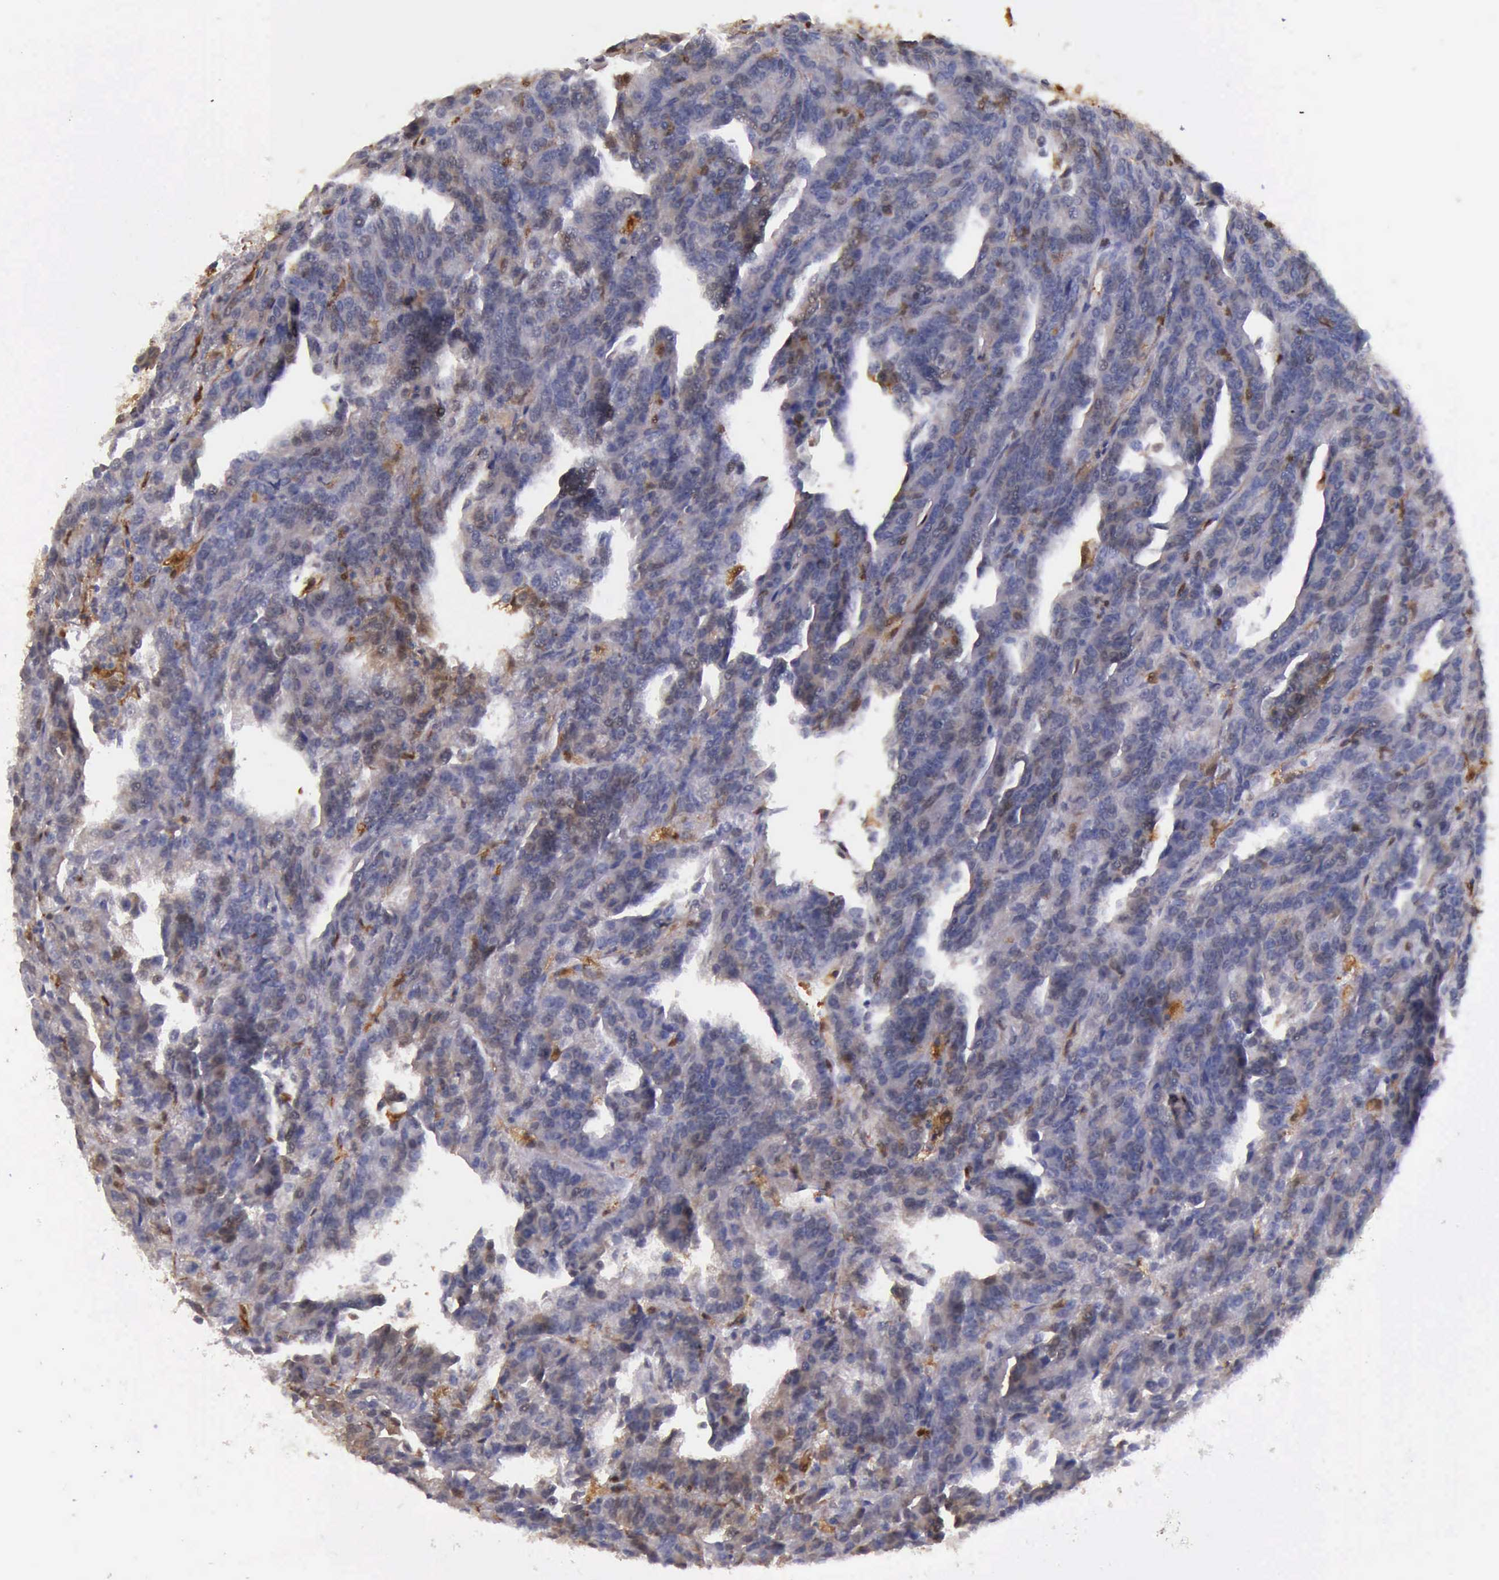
{"staining": {"intensity": "weak", "quantity": "<25%", "location": "cytoplasmic/membranous"}, "tissue": "renal cancer", "cell_type": "Tumor cells", "image_type": "cancer", "snomed": [{"axis": "morphology", "description": "Adenocarcinoma, NOS"}, {"axis": "topography", "description": "Kidney"}], "caption": "Tumor cells are negative for brown protein staining in renal cancer (adenocarcinoma).", "gene": "TYMP", "patient": {"sex": "male", "age": 46}}